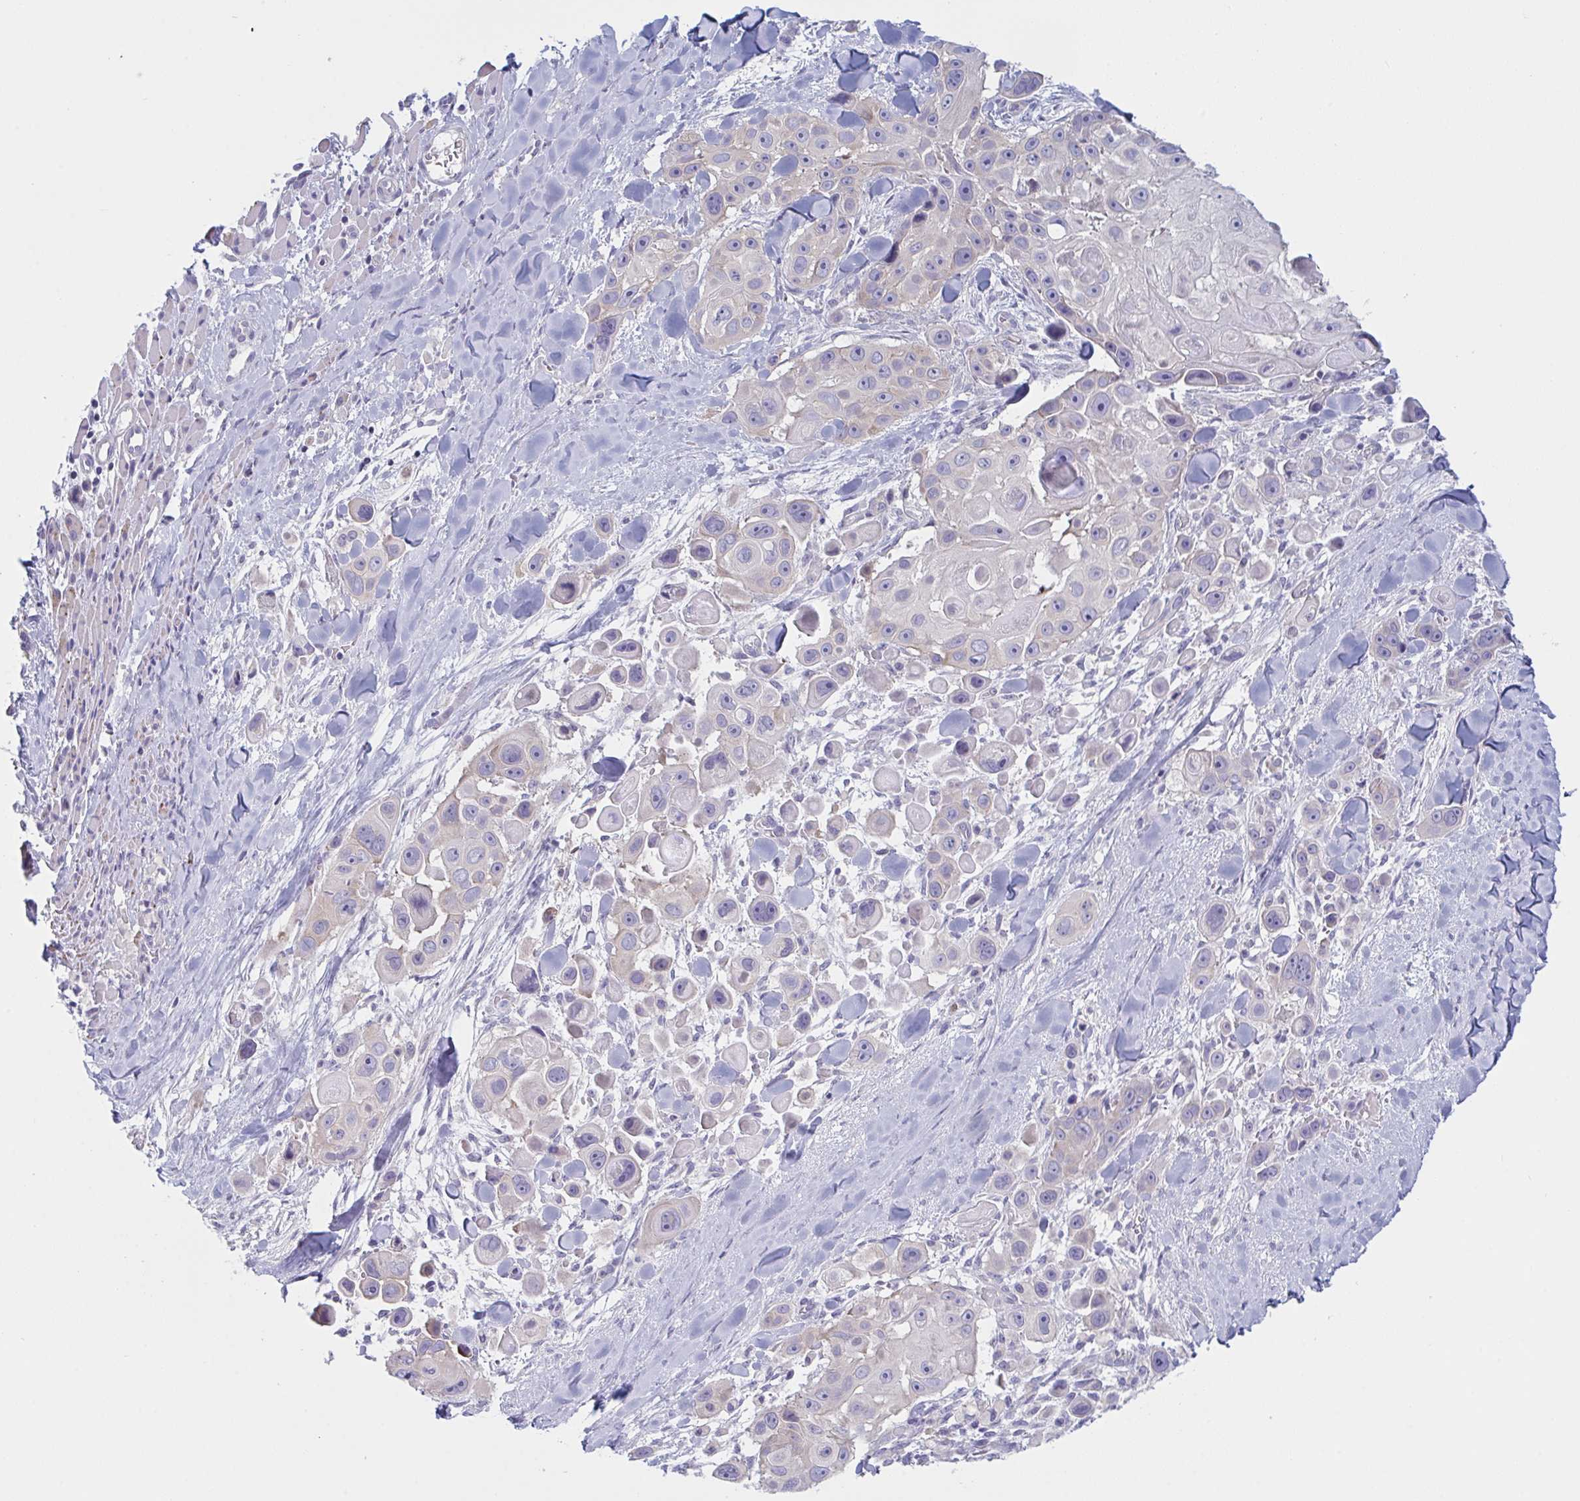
{"staining": {"intensity": "negative", "quantity": "none", "location": "none"}, "tissue": "skin cancer", "cell_type": "Tumor cells", "image_type": "cancer", "snomed": [{"axis": "morphology", "description": "Squamous cell carcinoma, NOS"}, {"axis": "topography", "description": "Skin"}], "caption": "There is no significant positivity in tumor cells of skin squamous cell carcinoma.", "gene": "NAA30", "patient": {"sex": "male", "age": 67}}